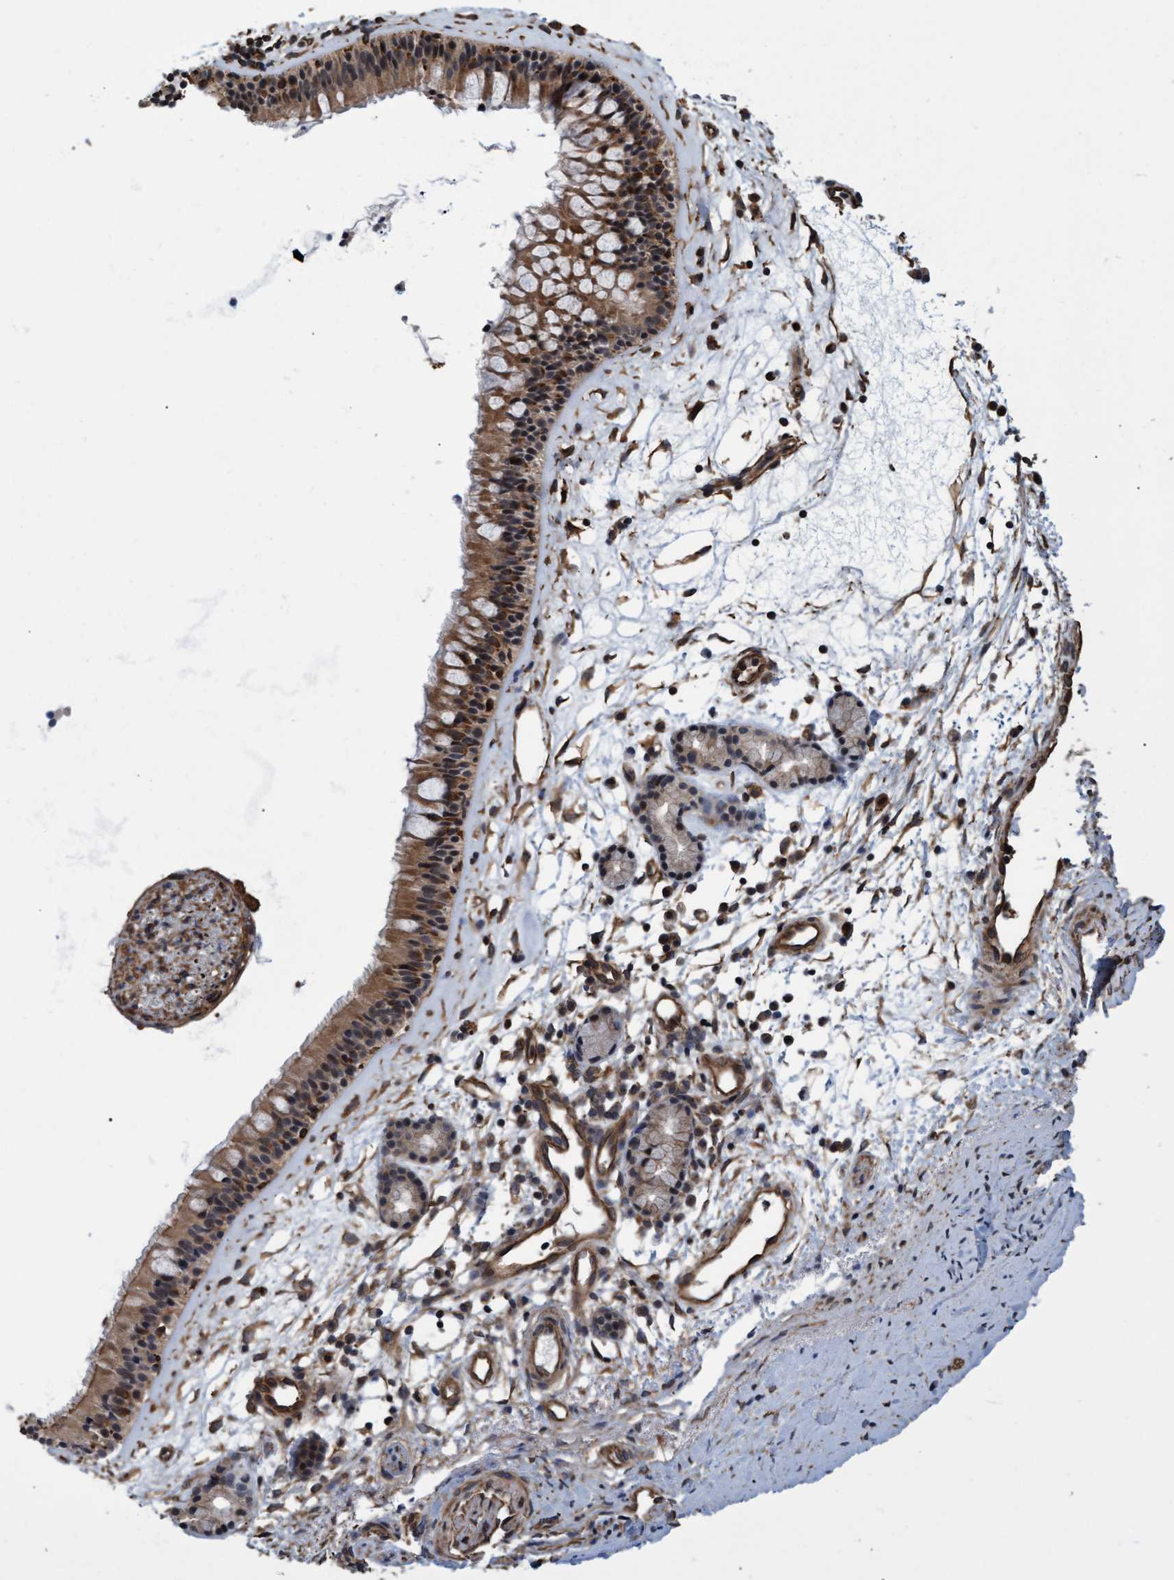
{"staining": {"intensity": "moderate", "quantity": ">75%", "location": "cytoplasmic/membranous"}, "tissue": "nasopharynx", "cell_type": "Respiratory epithelial cells", "image_type": "normal", "snomed": [{"axis": "morphology", "description": "Normal tissue, NOS"}, {"axis": "topography", "description": "Nasopharynx"}], "caption": "This photomicrograph demonstrates immunohistochemistry (IHC) staining of benign nasopharynx, with medium moderate cytoplasmic/membranous expression in approximately >75% of respiratory epithelial cells.", "gene": "TNFRSF10B", "patient": {"sex": "female", "age": 42}}